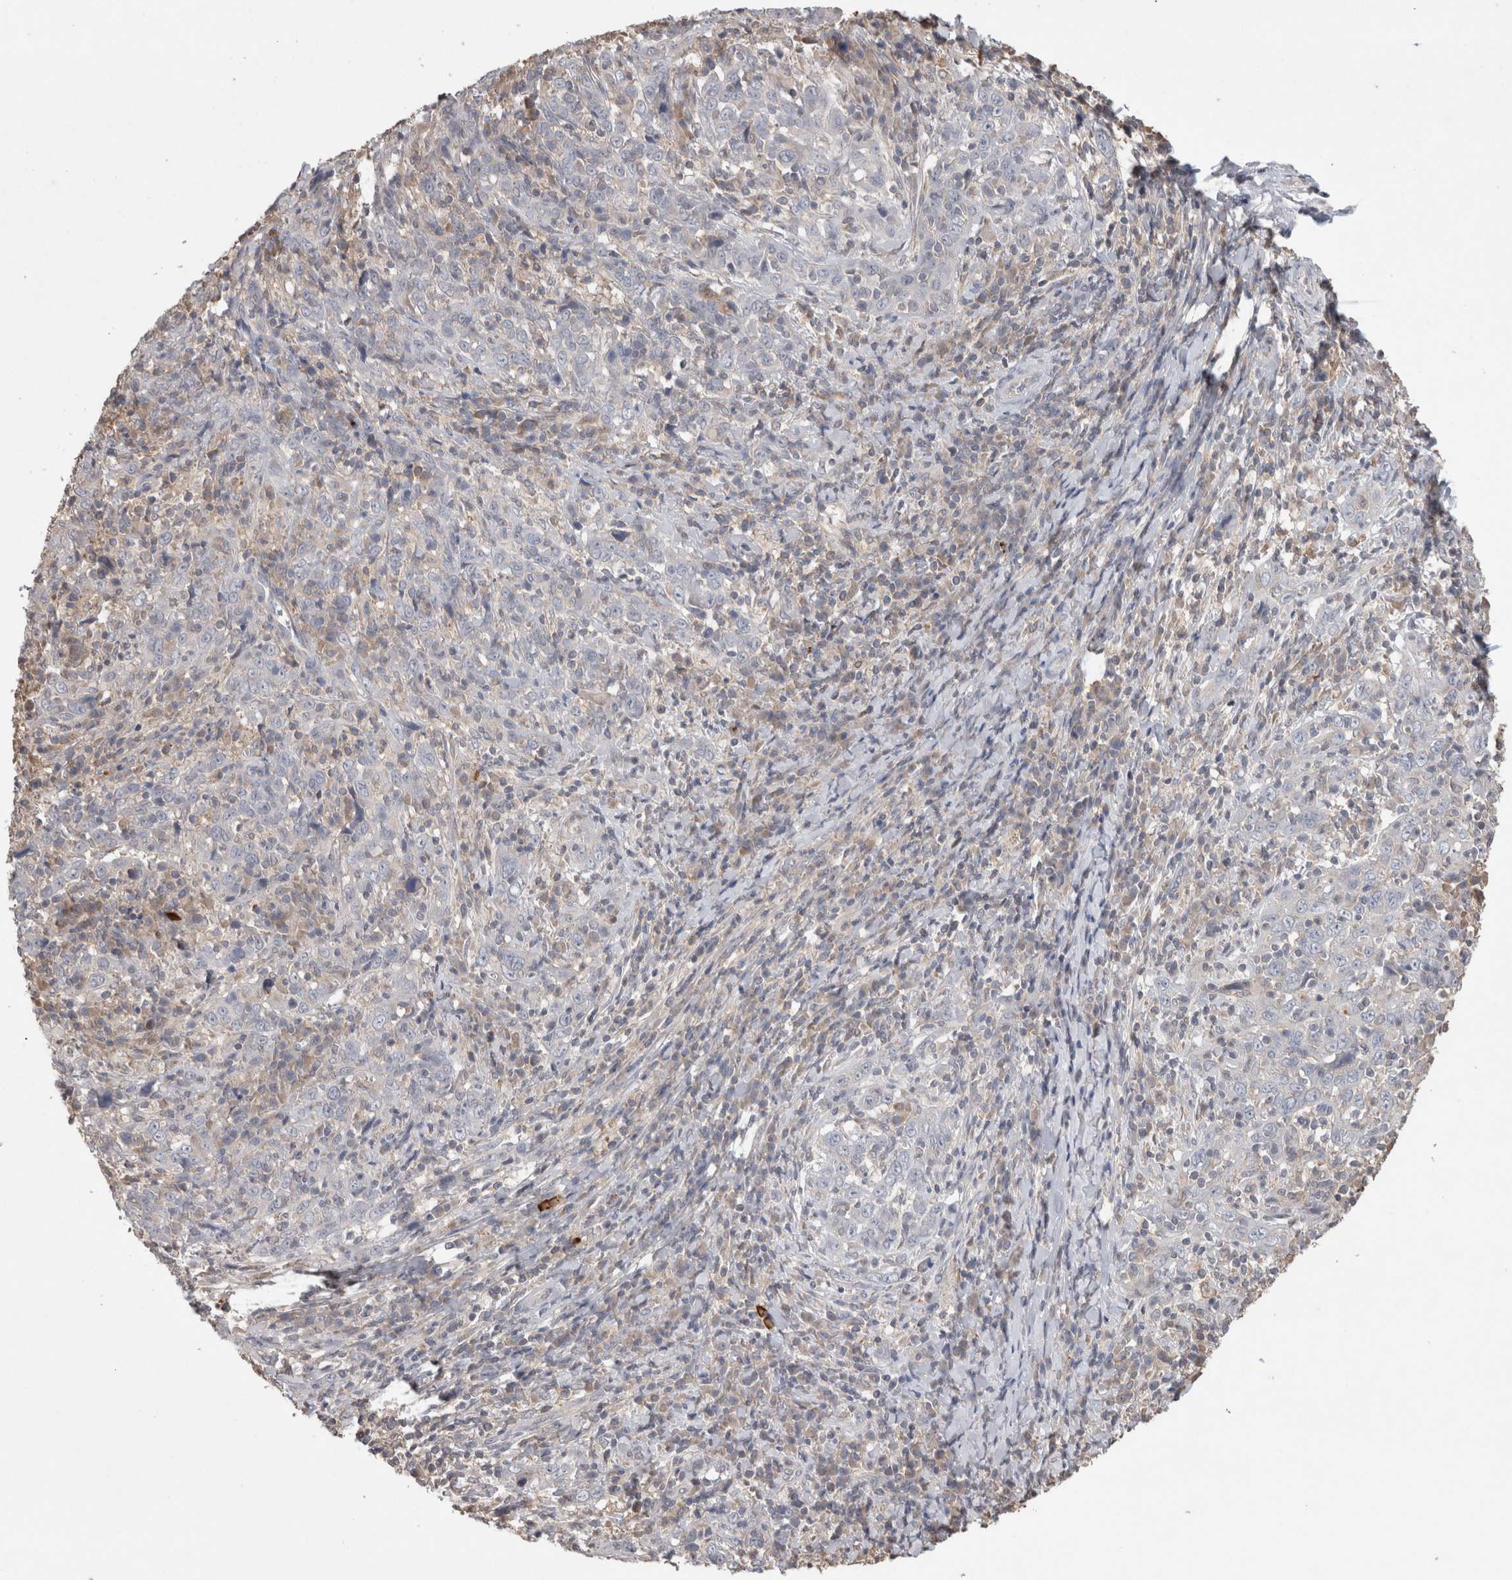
{"staining": {"intensity": "negative", "quantity": "none", "location": "none"}, "tissue": "cervical cancer", "cell_type": "Tumor cells", "image_type": "cancer", "snomed": [{"axis": "morphology", "description": "Squamous cell carcinoma, NOS"}, {"axis": "topography", "description": "Cervix"}], "caption": "DAB immunohistochemical staining of cervical cancer exhibits no significant staining in tumor cells.", "gene": "TRIM5", "patient": {"sex": "female", "age": 46}}